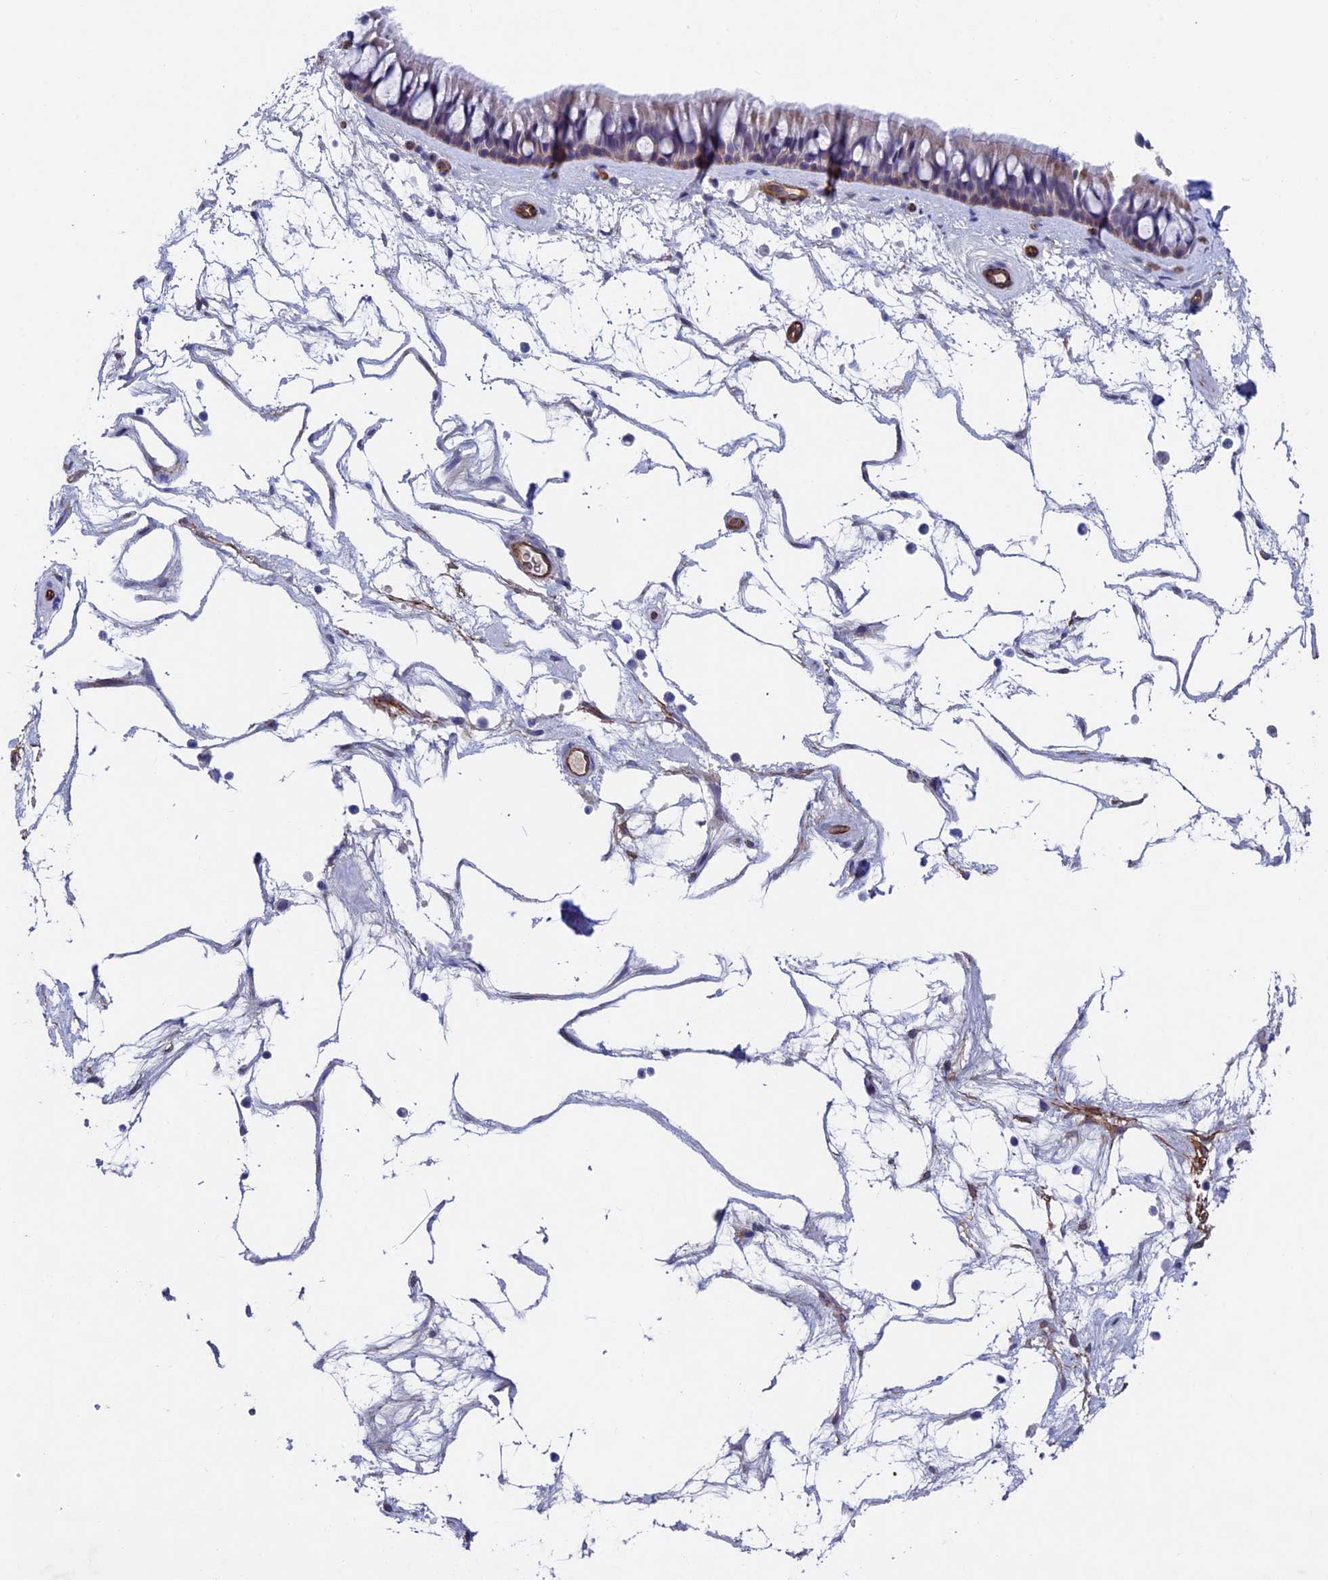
{"staining": {"intensity": "weak", "quantity": "<25%", "location": "cytoplasmic/membranous"}, "tissue": "nasopharynx", "cell_type": "Respiratory epithelial cells", "image_type": "normal", "snomed": [{"axis": "morphology", "description": "Normal tissue, NOS"}, {"axis": "topography", "description": "Nasopharynx"}], "caption": "An immunohistochemistry histopathology image of normal nasopharynx is shown. There is no staining in respiratory epithelial cells of nasopharynx. Nuclei are stained in blue.", "gene": "INSYN1", "patient": {"sex": "male", "age": 64}}